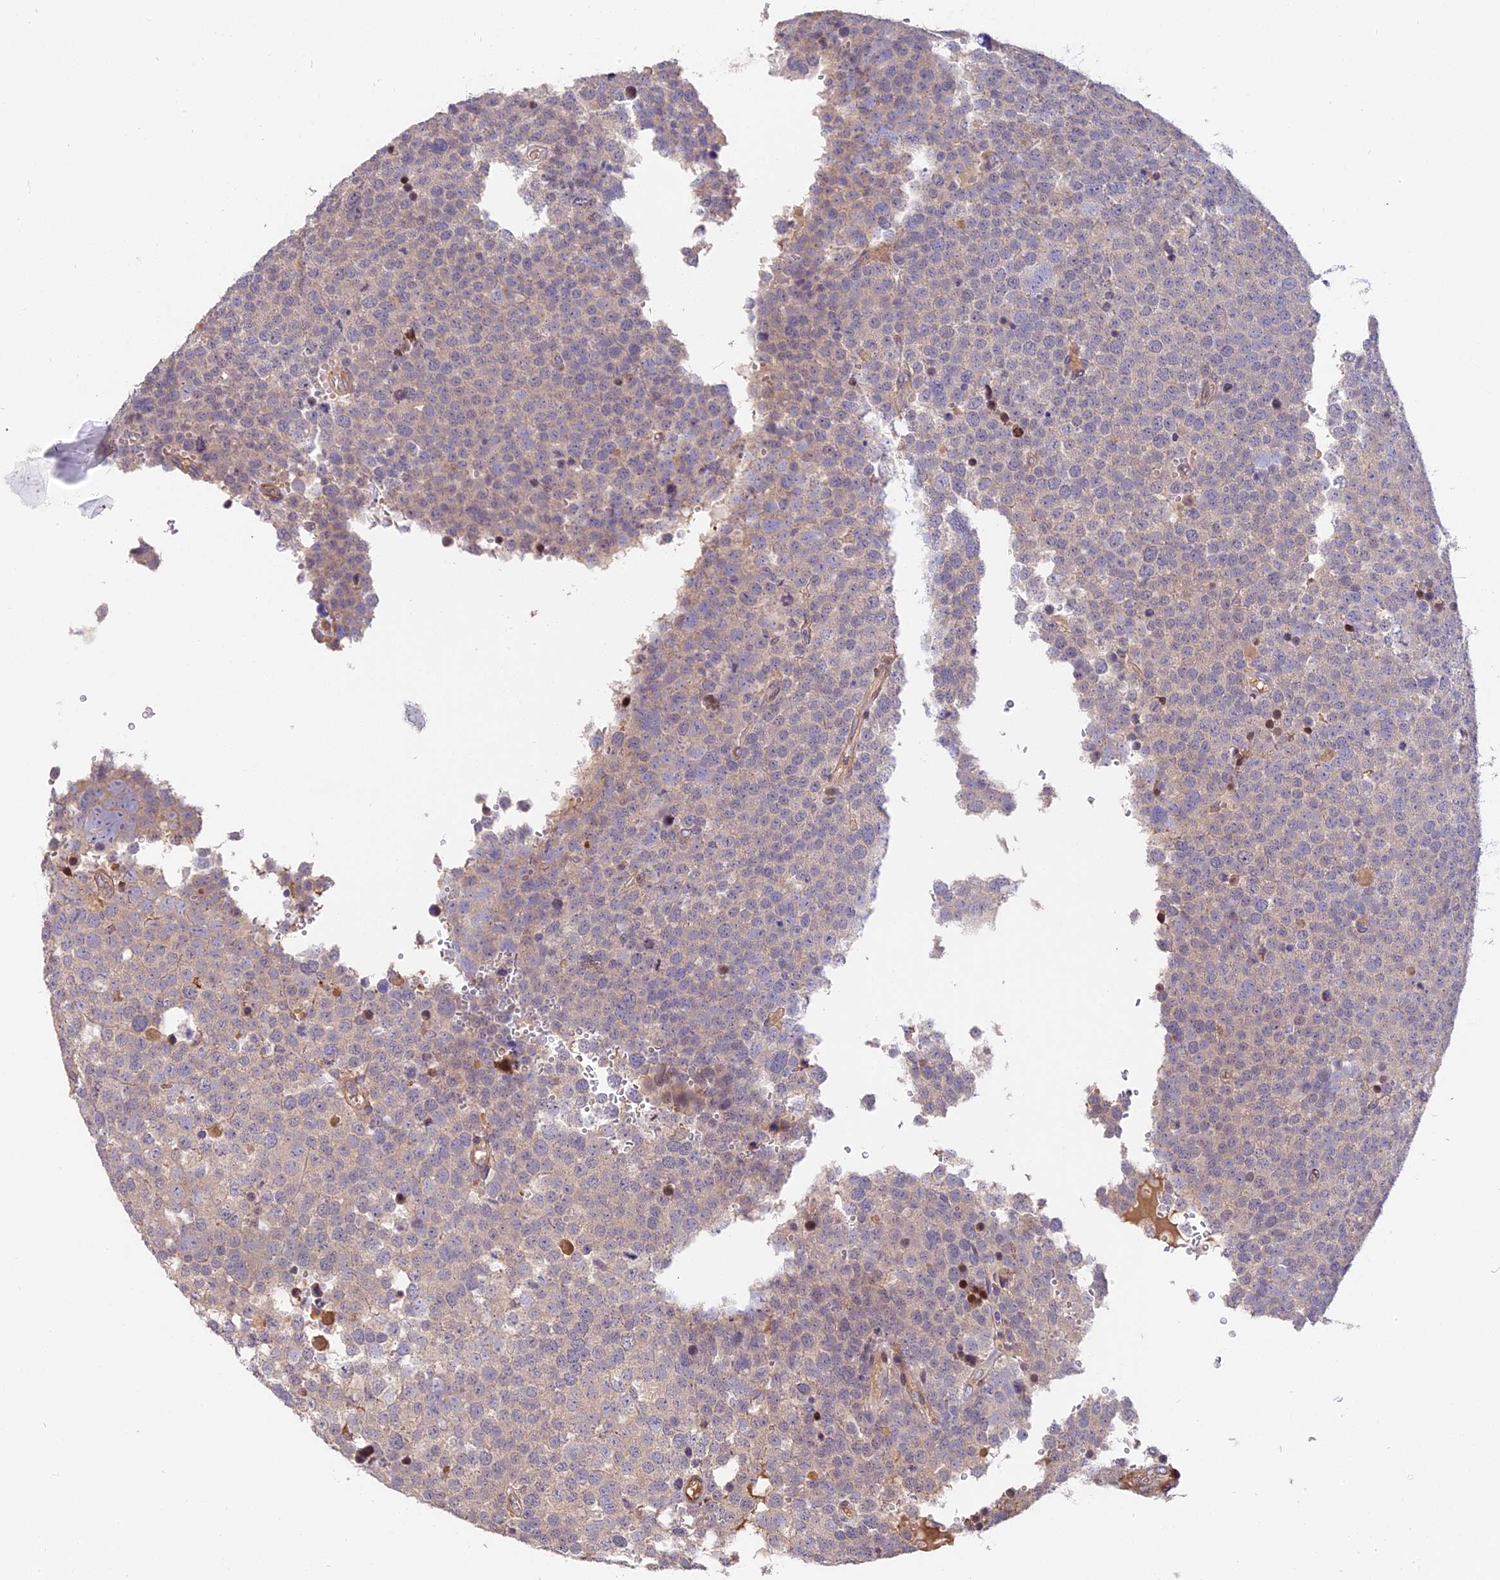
{"staining": {"intensity": "negative", "quantity": "none", "location": "none"}, "tissue": "testis cancer", "cell_type": "Tumor cells", "image_type": "cancer", "snomed": [{"axis": "morphology", "description": "Seminoma, NOS"}, {"axis": "topography", "description": "Testis"}], "caption": "DAB immunohistochemical staining of human seminoma (testis) reveals no significant expression in tumor cells. (DAB immunohistochemistry with hematoxylin counter stain).", "gene": "ARHGAP17", "patient": {"sex": "male", "age": 71}}